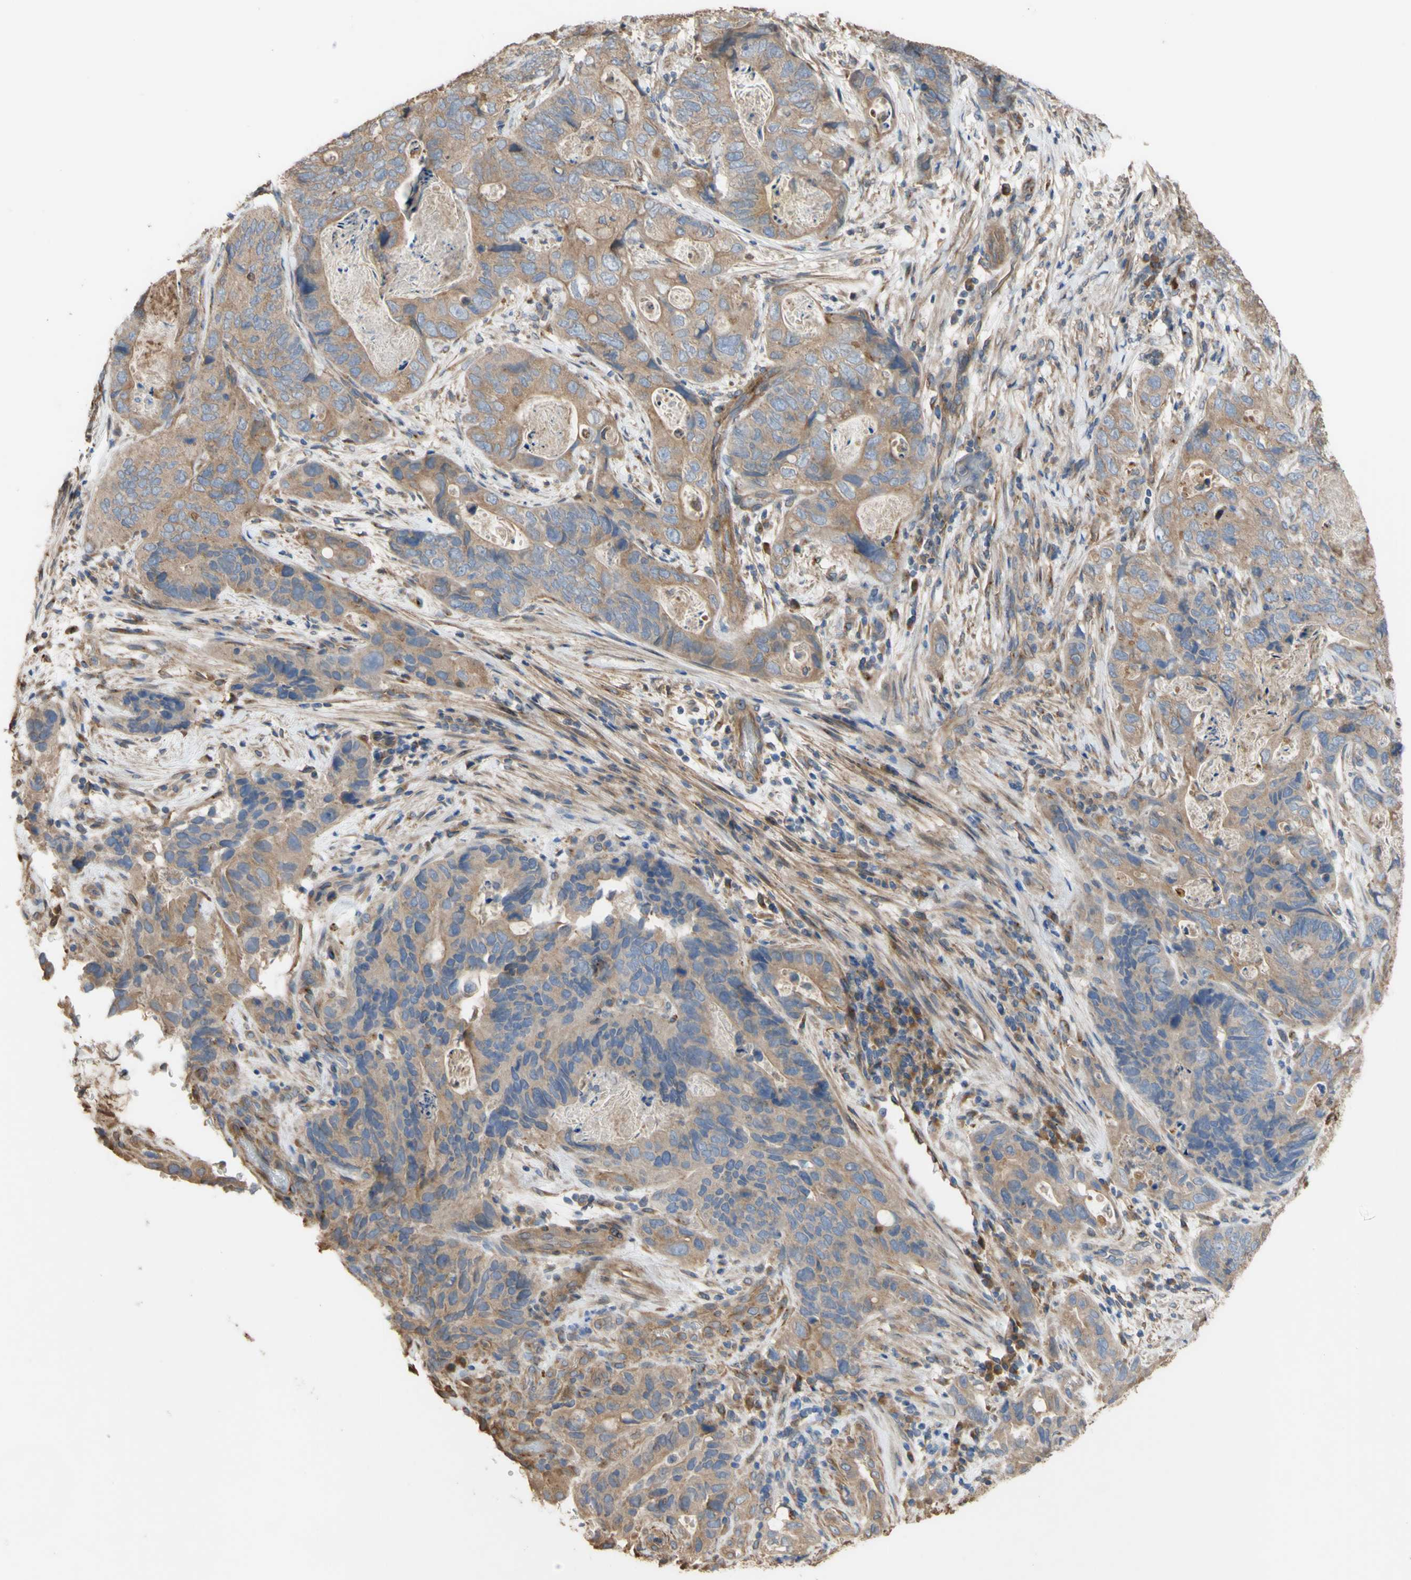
{"staining": {"intensity": "moderate", "quantity": ">75%", "location": "cytoplasmic/membranous"}, "tissue": "stomach cancer", "cell_type": "Tumor cells", "image_type": "cancer", "snomed": [{"axis": "morphology", "description": "Adenocarcinoma, NOS"}, {"axis": "topography", "description": "Stomach"}], "caption": "Approximately >75% of tumor cells in human stomach cancer show moderate cytoplasmic/membranous protein positivity as visualized by brown immunohistochemical staining.", "gene": "NECTIN3", "patient": {"sex": "female", "age": 89}}